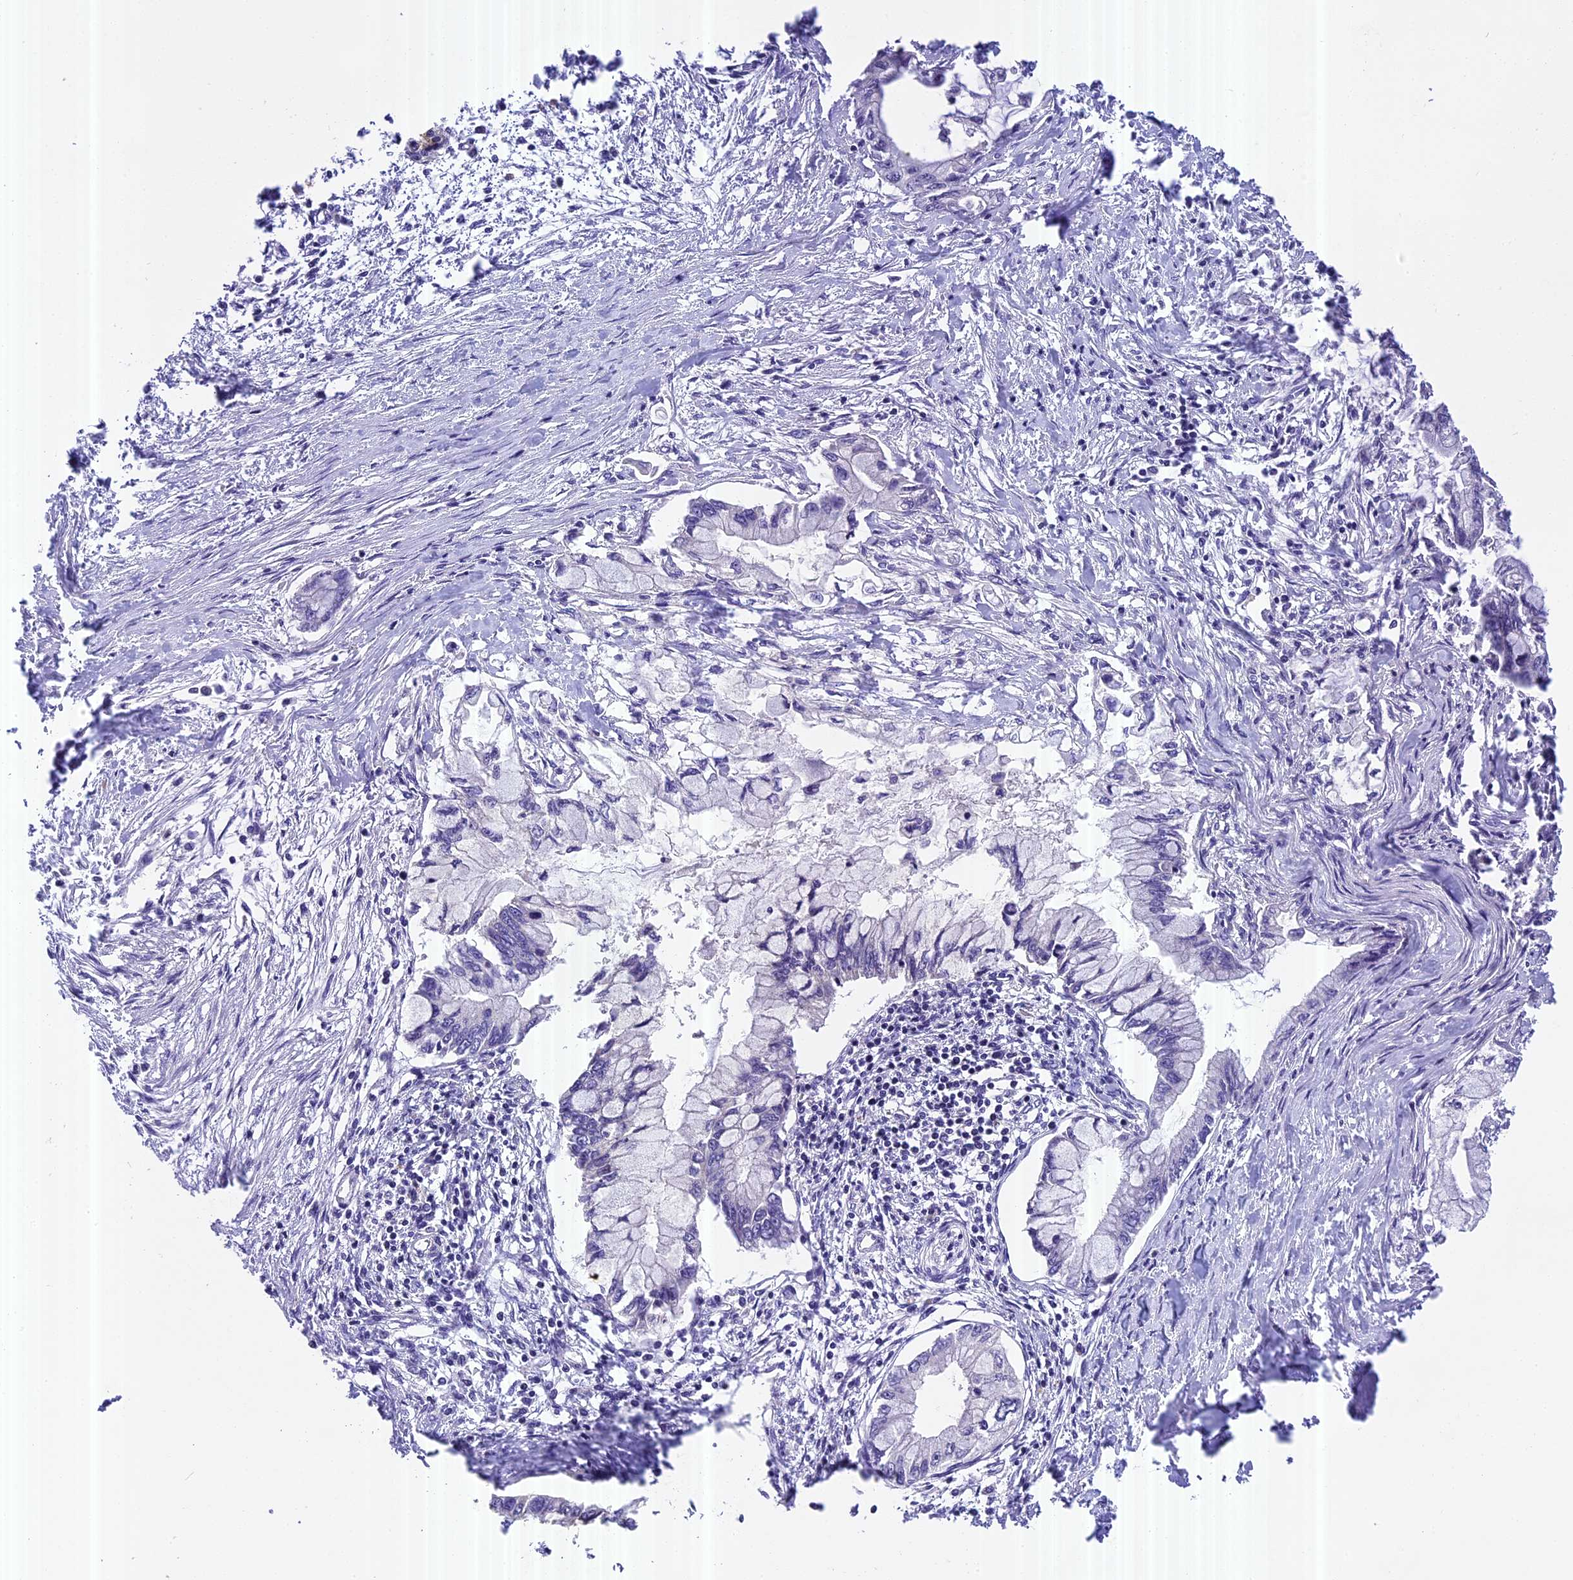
{"staining": {"intensity": "negative", "quantity": "none", "location": "none"}, "tissue": "pancreatic cancer", "cell_type": "Tumor cells", "image_type": "cancer", "snomed": [{"axis": "morphology", "description": "Adenocarcinoma, NOS"}, {"axis": "topography", "description": "Pancreas"}], "caption": "This is a photomicrograph of IHC staining of pancreatic cancer (adenocarcinoma), which shows no staining in tumor cells.", "gene": "FAM98C", "patient": {"sex": "male", "age": 48}}